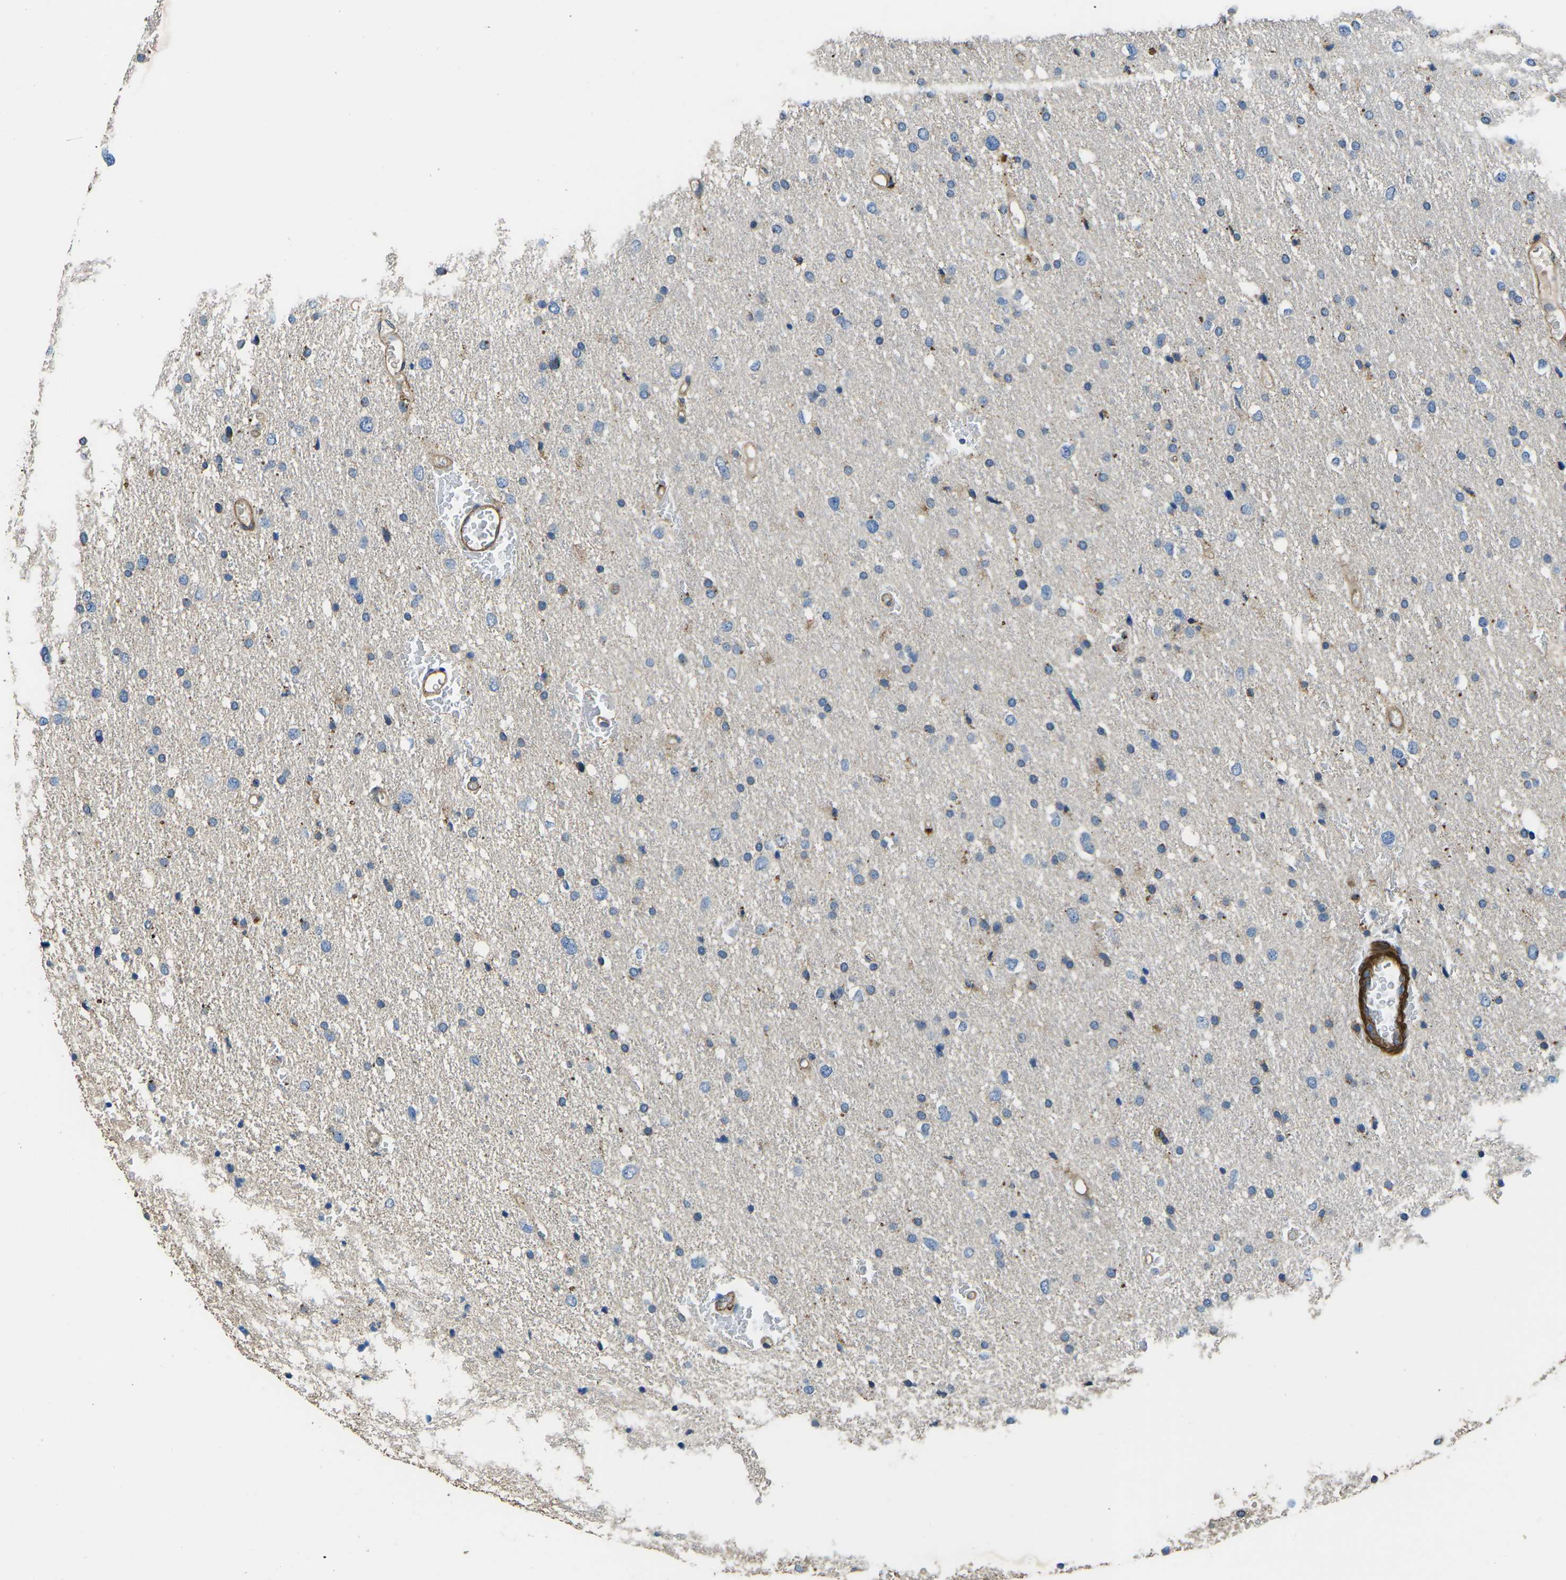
{"staining": {"intensity": "negative", "quantity": "none", "location": "none"}, "tissue": "glioma", "cell_type": "Tumor cells", "image_type": "cancer", "snomed": [{"axis": "morphology", "description": "Glioma, malignant, Low grade"}, {"axis": "topography", "description": "Brain"}], "caption": "The histopathology image reveals no staining of tumor cells in malignant glioma (low-grade). The staining is performed using DAB brown chromogen with nuclei counter-stained in using hematoxylin.", "gene": "KCNJ15", "patient": {"sex": "female", "age": 37}}